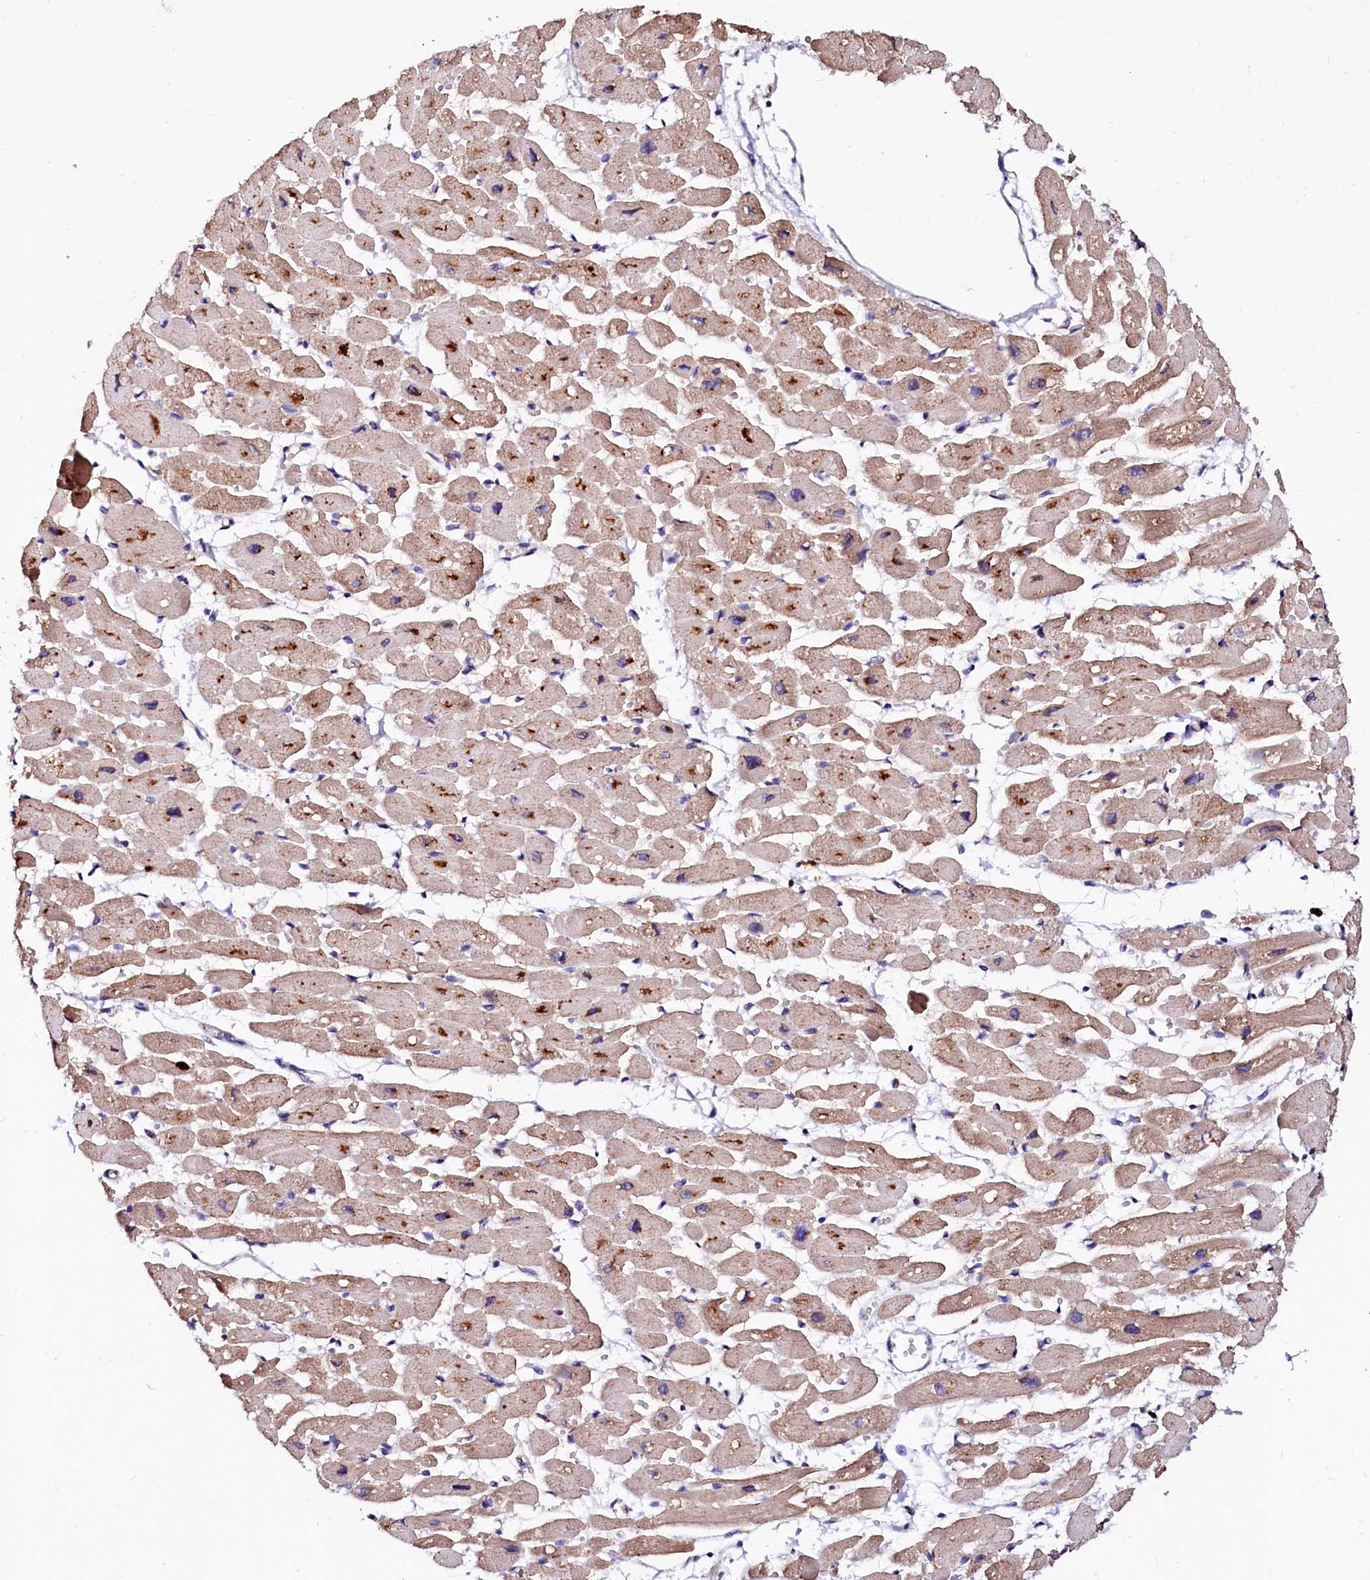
{"staining": {"intensity": "moderate", "quantity": ">75%", "location": "cytoplasmic/membranous"}, "tissue": "heart muscle", "cell_type": "Cardiomyocytes", "image_type": "normal", "snomed": [{"axis": "morphology", "description": "Normal tissue, NOS"}, {"axis": "topography", "description": "Heart"}], "caption": "Heart muscle stained for a protein (brown) shows moderate cytoplasmic/membranous positive staining in about >75% of cardiomyocytes.", "gene": "LMAN1", "patient": {"sex": "female", "age": 54}}